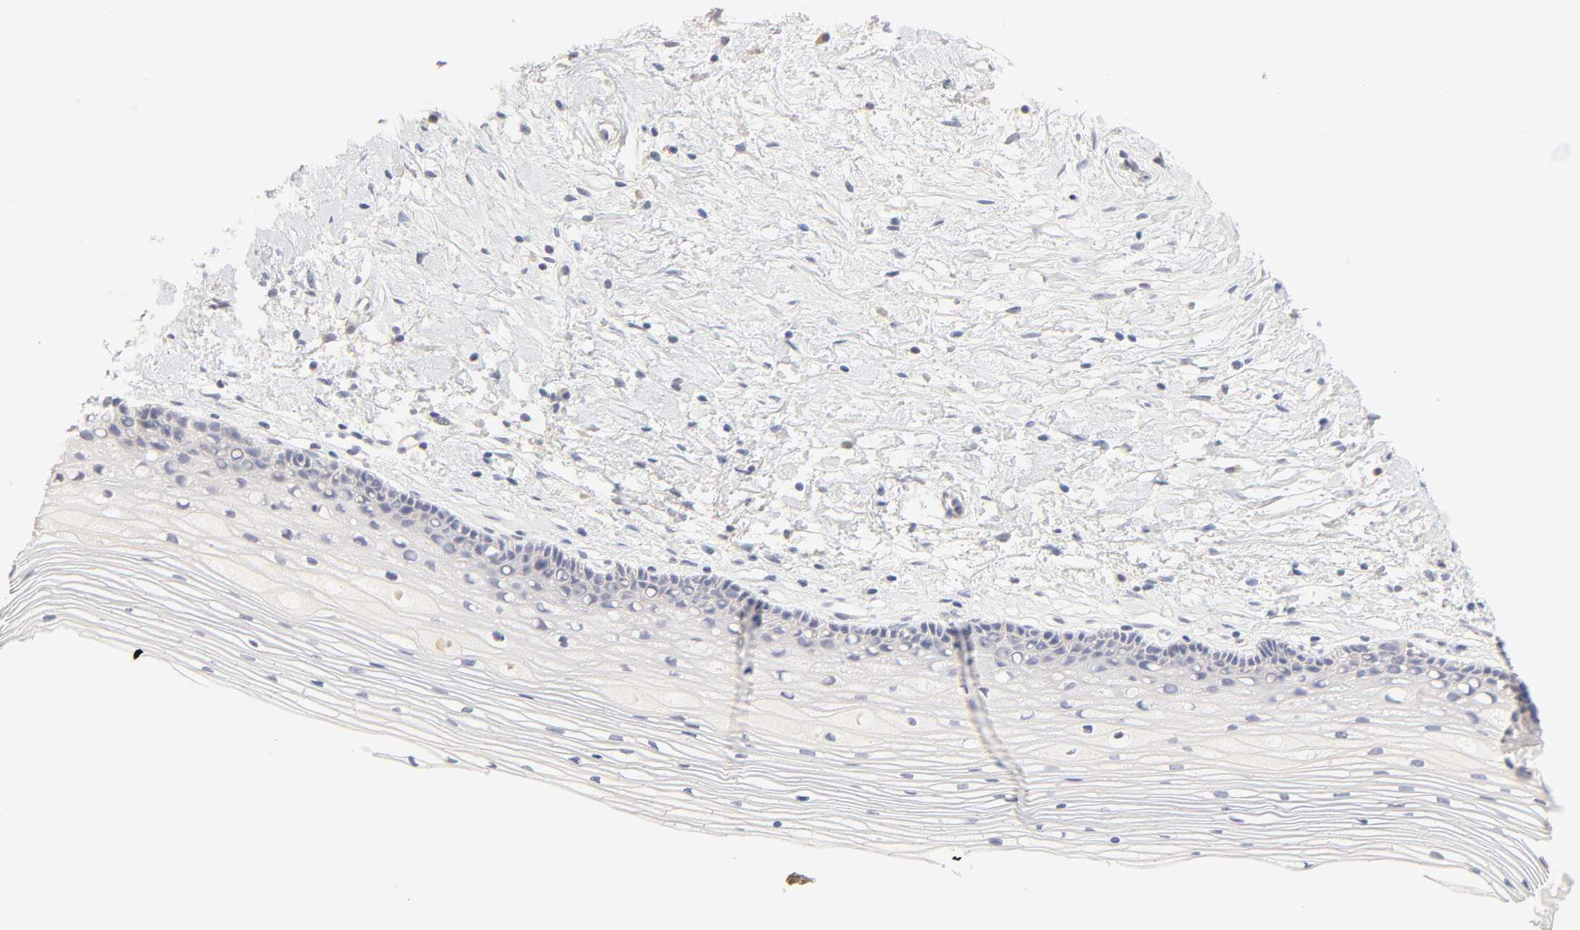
{"staining": {"intensity": "negative", "quantity": "none", "location": "none"}, "tissue": "cervix", "cell_type": "Glandular cells", "image_type": "normal", "snomed": [{"axis": "morphology", "description": "Normal tissue, NOS"}, {"axis": "topography", "description": "Cervix"}], "caption": "Protein analysis of unremarkable cervix exhibits no significant staining in glandular cells. Brightfield microscopy of IHC stained with DAB (brown) and hematoxylin (blue), captured at high magnification.", "gene": "CYP4B1", "patient": {"sex": "female", "age": 77}}